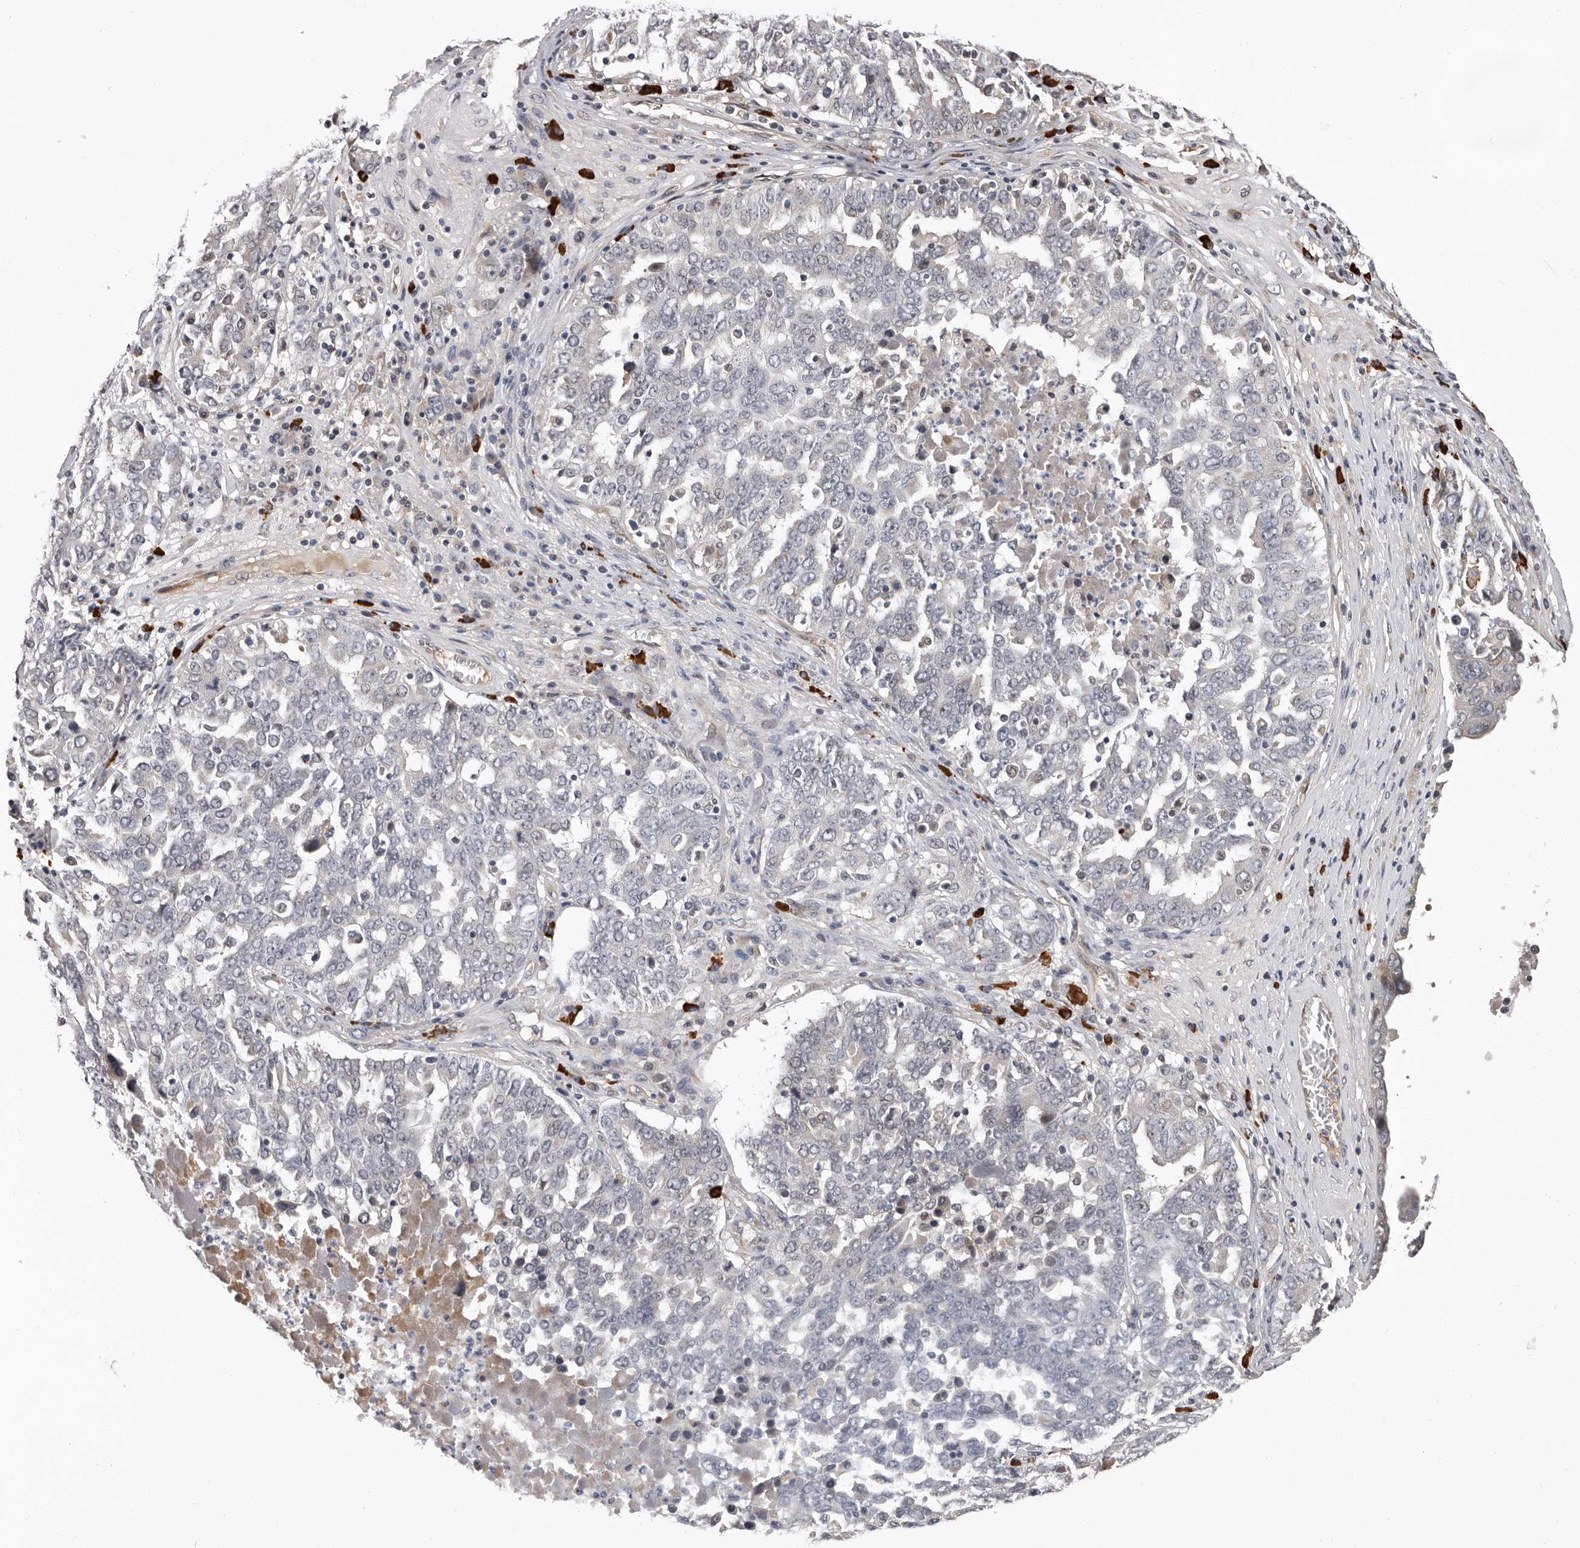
{"staining": {"intensity": "weak", "quantity": "<25%", "location": "cytoplasmic/membranous"}, "tissue": "ovarian cancer", "cell_type": "Tumor cells", "image_type": "cancer", "snomed": [{"axis": "morphology", "description": "Carcinoma, endometroid"}, {"axis": "topography", "description": "Ovary"}], "caption": "This micrograph is of ovarian cancer (endometroid carcinoma) stained with immunohistochemistry to label a protein in brown with the nuclei are counter-stained blue. There is no staining in tumor cells. (Immunohistochemistry (ihc), brightfield microscopy, high magnification).", "gene": "MED8", "patient": {"sex": "female", "age": 62}}